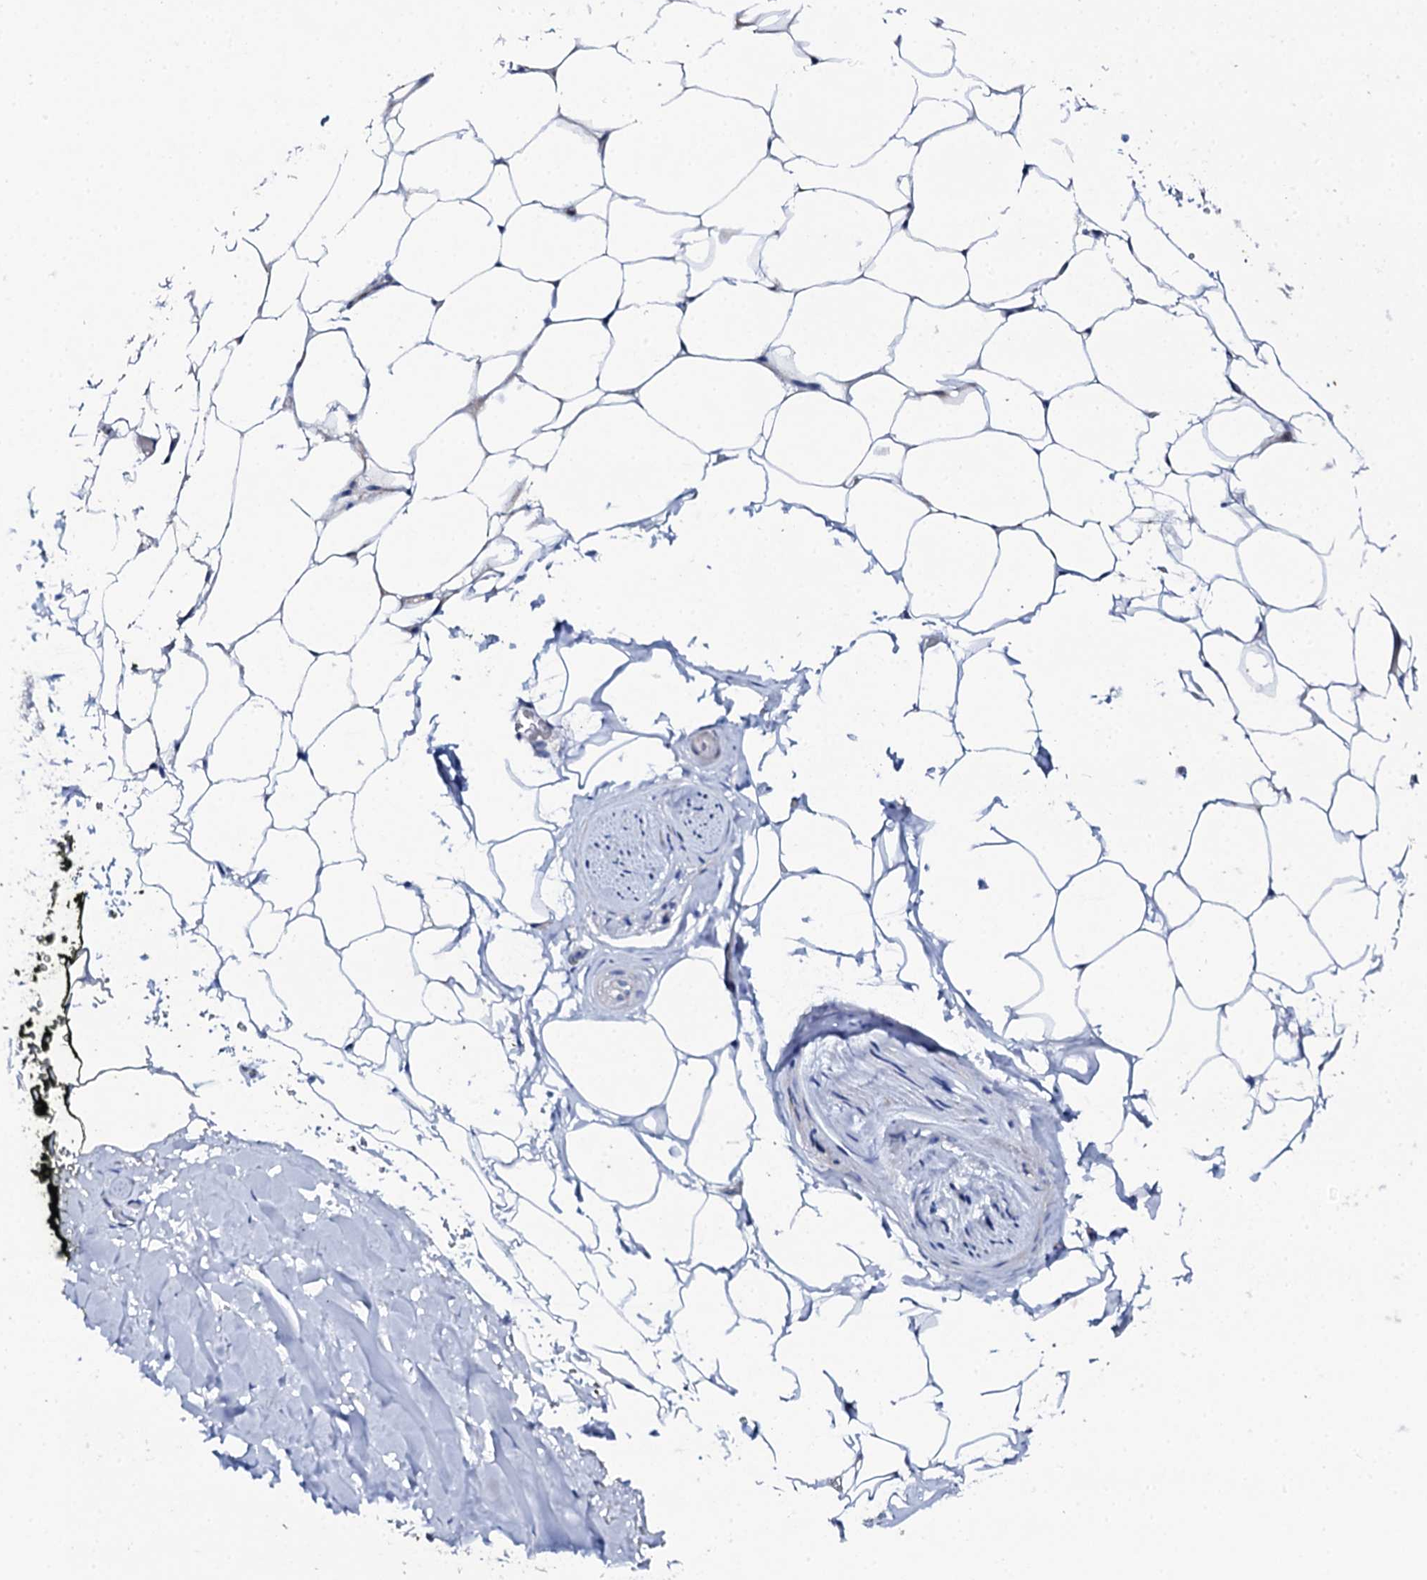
{"staining": {"intensity": "negative", "quantity": "none", "location": "none"}, "tissue": "adipose tissue", "cell_type": "Adipocytes", "image_type": "normal", "snomed": [{"axis": "morphology", "description": "Normal tissue, NOS"}, {"axis": "morphology", "description": "Adenocarcinoma, Low grade"}, {"axis": "topography", "description": "Prostate"}, {"axis": "topography", "description": "Peripheral nerve tissue"}], "caption": "High magnification brightfield microscopy of normal adipose tissue stained with DAB (3,3'-diaminobenzidine) (brown) and counterstained with hematoxylin (blue): adipocytes show no significant expression.", "gene": "NUDT13", "patient": {"sex": "male", "age": 63}}